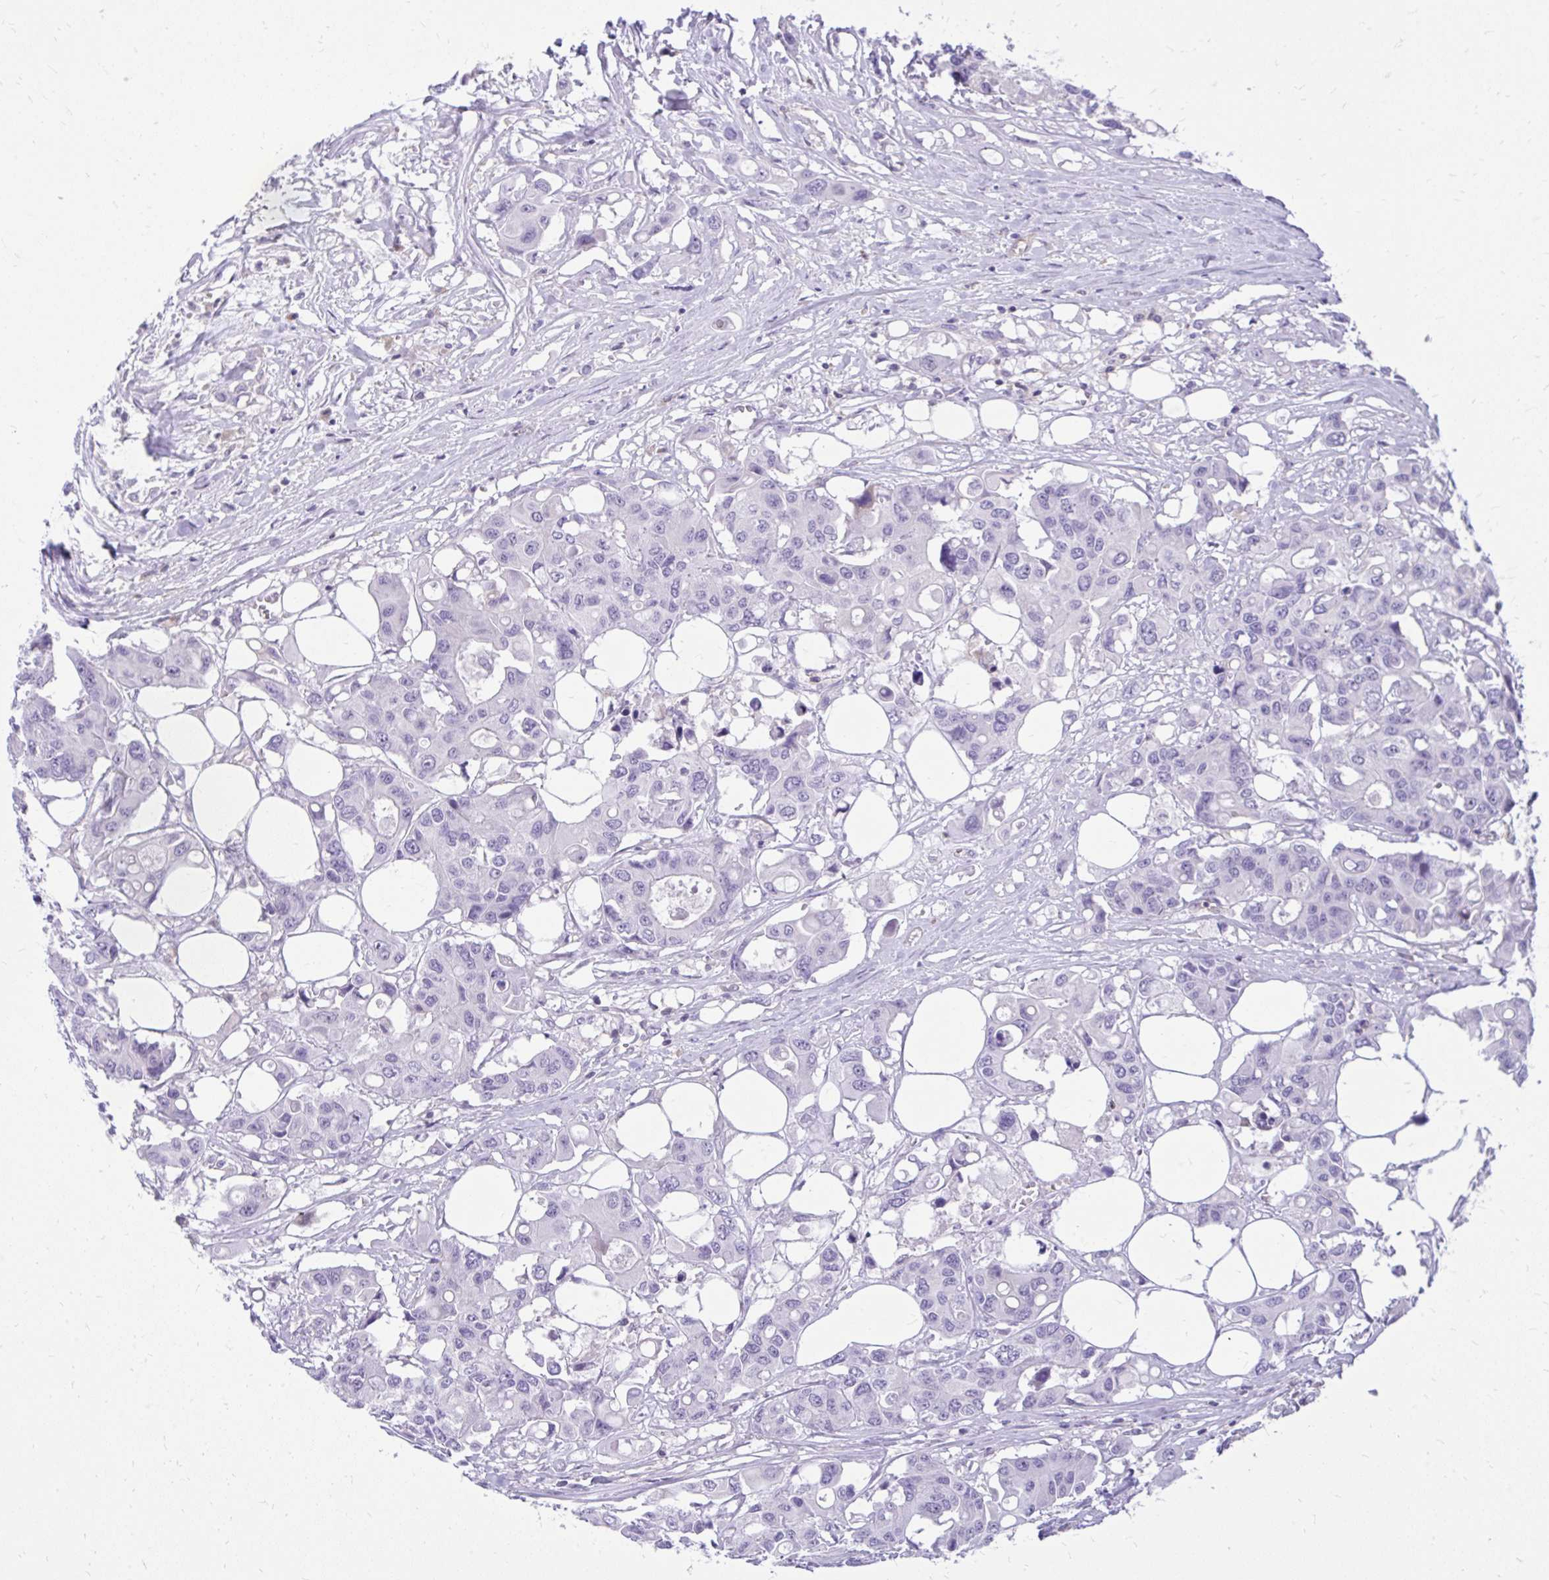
{"staining": {"intensity": "negative", "quantity": "none", "location": "none"}, "tissue": "colorectal cancer", "cell_type": "Tumor cells", "image_type": "cancer", "snomed": [{"axis": "morphology", "description": "Adenocarcinoma, NOS"}, {"axis": "topography", "description": "Colon"}], "caption": "Micrograph shows no significant protein staining in tumor cells of colorectal cancer.", "gene": "GPRIN3", "patient": {"sex": "male", "age": 77}}